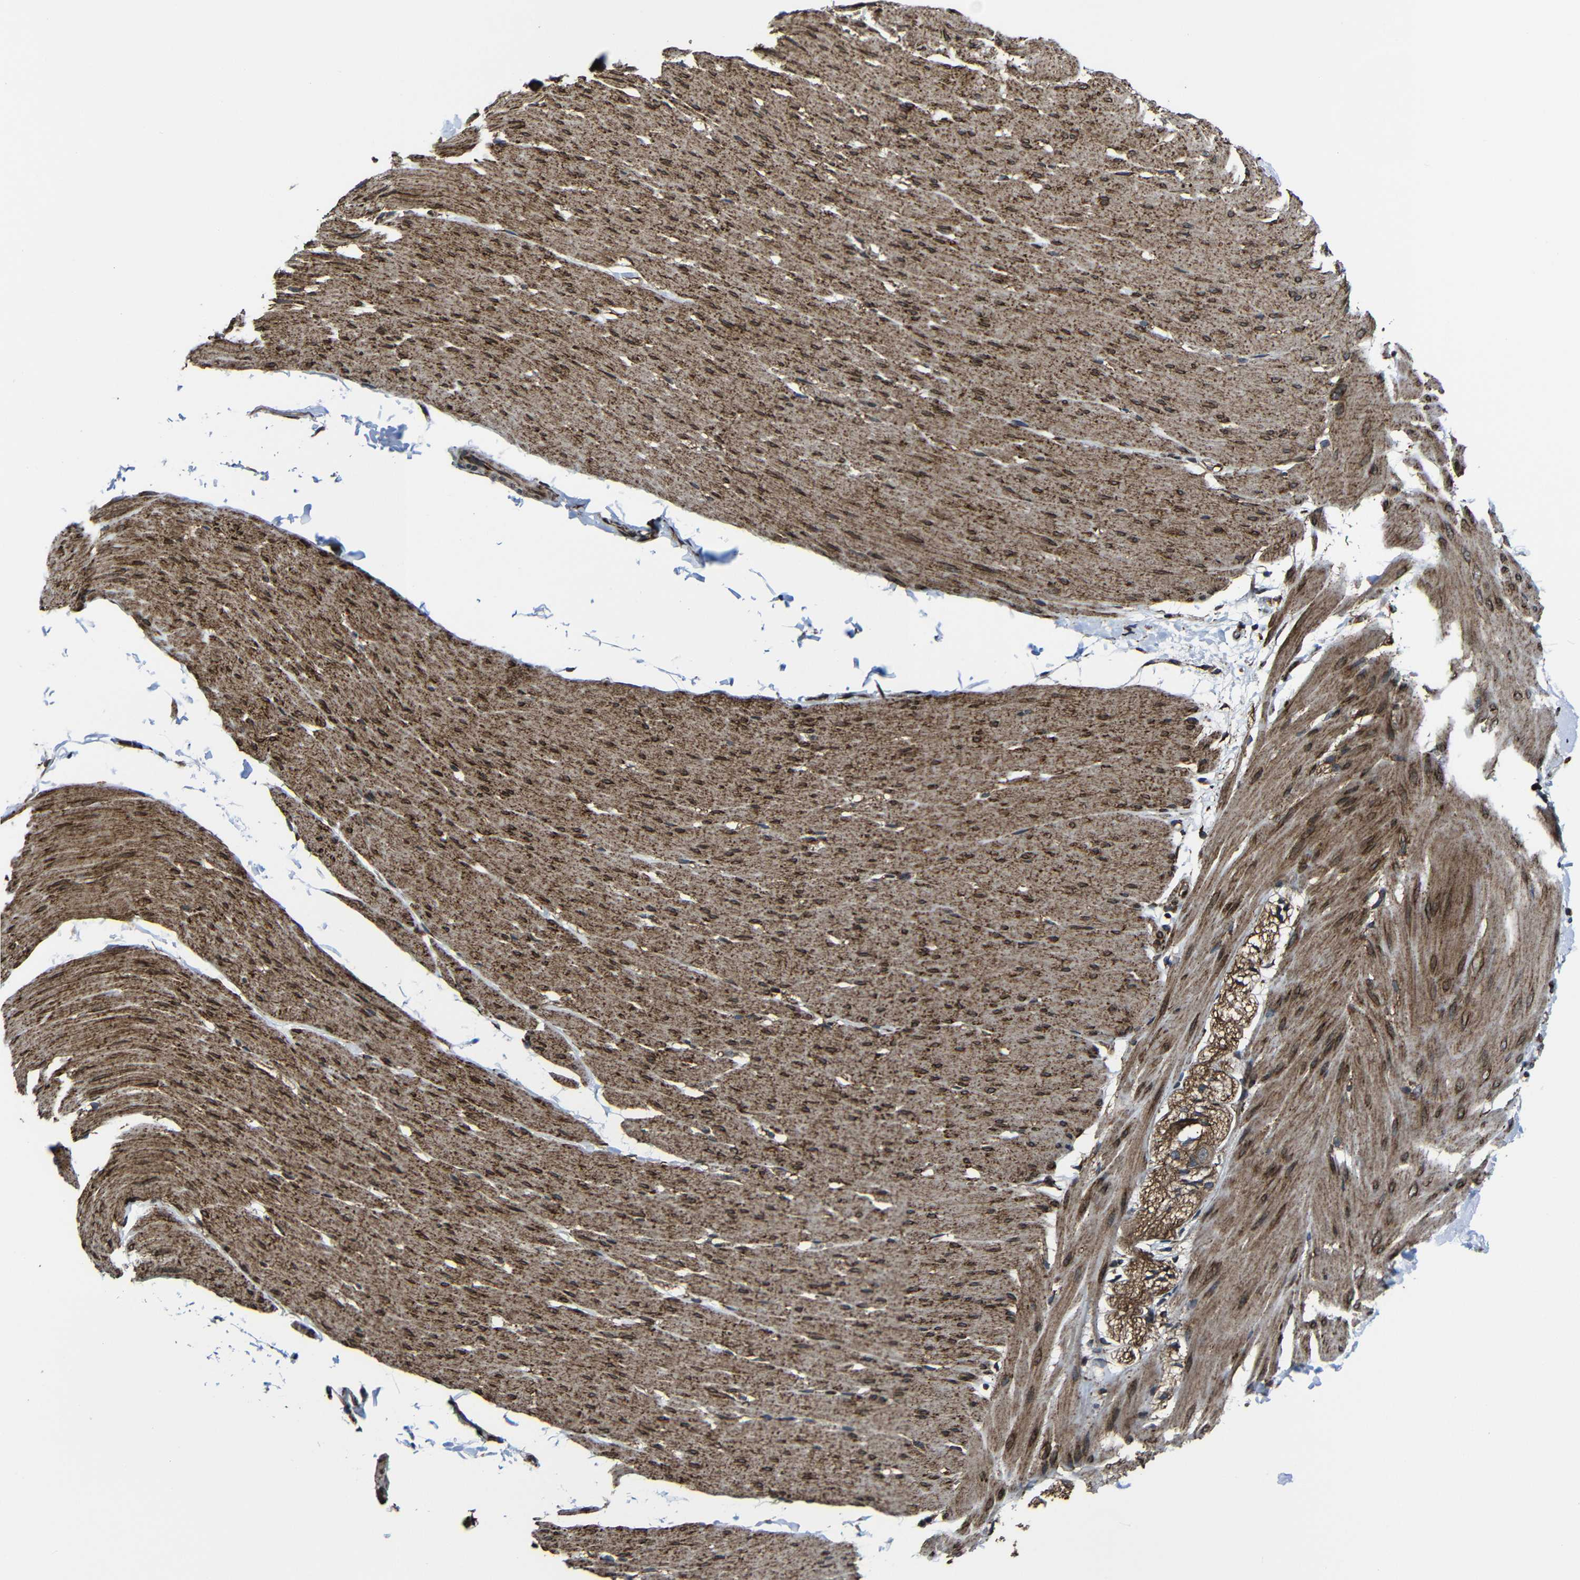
{"staining": {"intensity": "moderate", "quantity": ">75%", "location": "cytoplasmic/membranous"}, "tissue": "smooth muscle", "cell_type": "Smooth muscle cells", "image_type": "normal", "snomed": [{"axis": "morphology", "description": "Normal tissue, NOS"}, {"axis": "topography", "description": "Smooth muscle"}, {"axis": "topography", "description": "Colon"}], "caption": "The histopathology image reveals a brown stain indicating the presence of a protein in the cytoplasmic/membranous of smooth muscle cells in smooth muscle. The staining was performed using DAB (3,3'-diaminobenzidine) to visualize the protein expression in brown, while the nuclei were stained in blue with hematoxylin (Magnification: 20x).", "gene": "KIAA0513", "patient": {"sex": "male", "age": 67}}